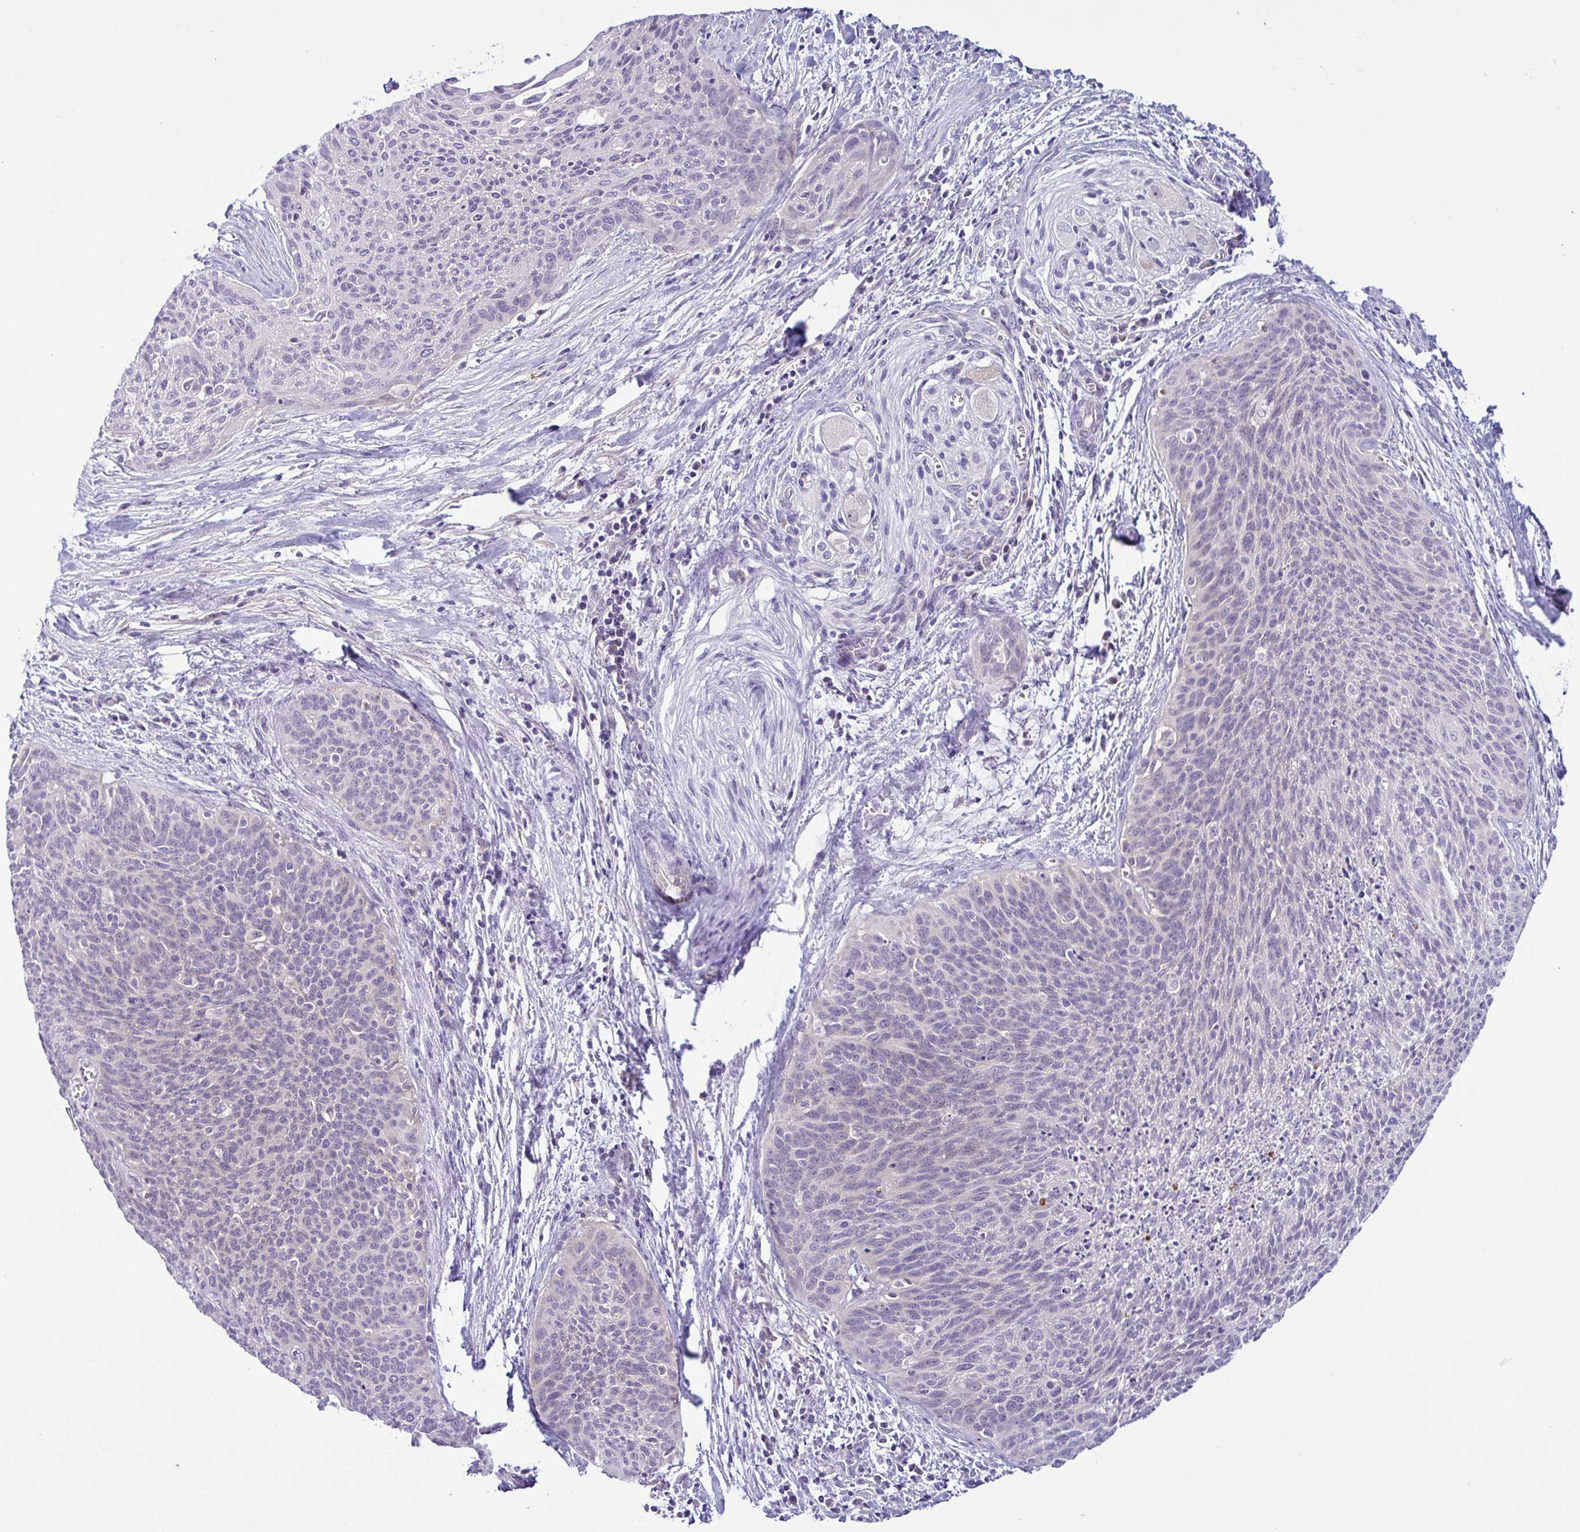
{"staining": {"intensity": "negative", "quantity": "none", "location": "none"}, "tissue": "cervical cancer", "cell_type": "Tumor cells", "image_type": "cancer", "snomed": [{"axis": "morphology", "description": "Squamous cell carcinoma, NOS"}, {"axis": "topography", "description": "Cervix"}], "caption": "Tumor cells show no significant positivity in cervical cancer (squamous cell carcinoma). The staining was performed using DAB (3,3'-diaminobenzidine) to visualize the protein expression in brown, while the nuclei were stained in blue with hematoxylin (Magnification: 20x).", "gene": "SYNPO2L", "patient": {"sex": "female", "age": 55}}